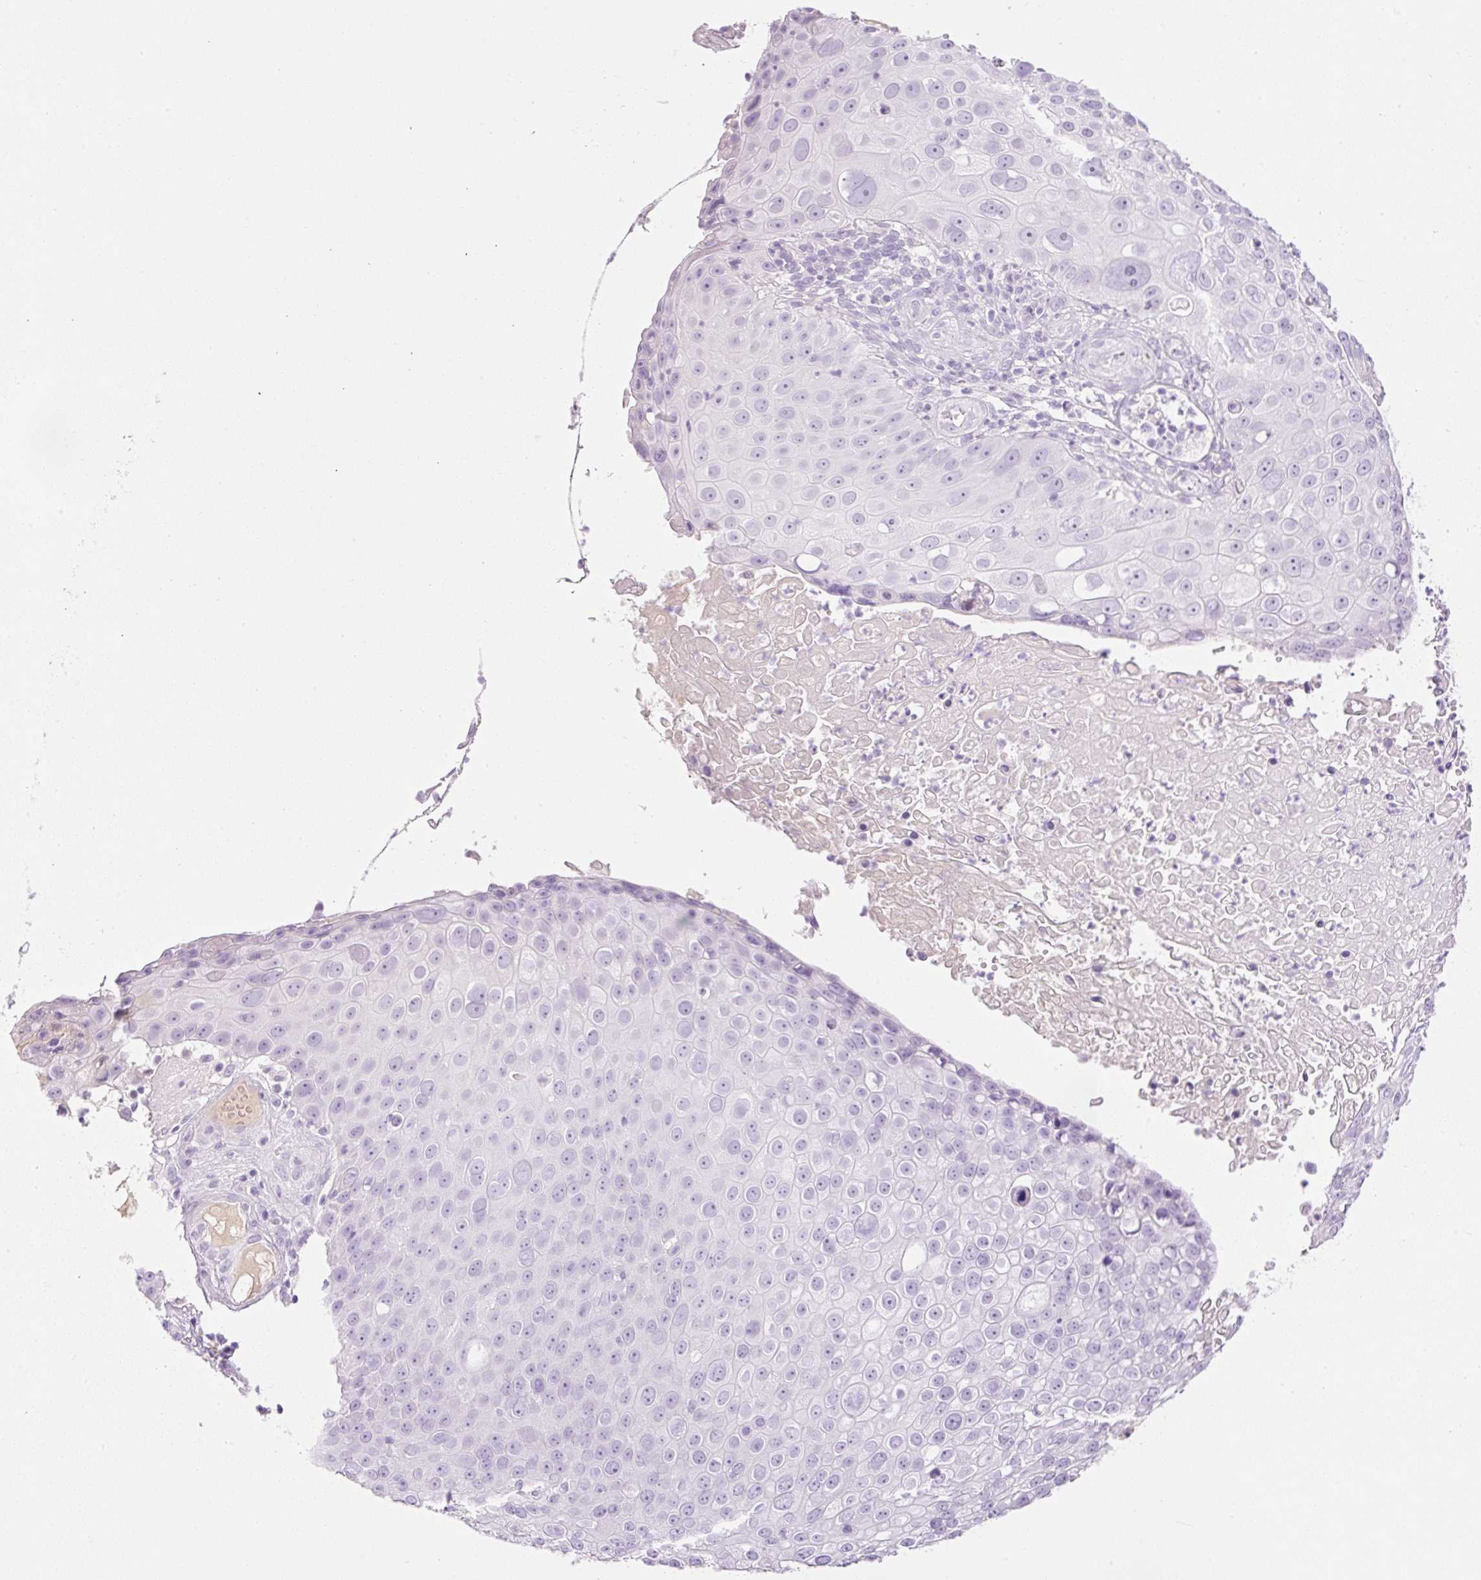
{"staining": {"intensity": "negative", "quantity": "none", "location": "none"}, "tissue": "skin cancer", "cell_type": "Tumor cells", "image_type": "cancer", "snomed": [{"axis": "morphology", "description": "Squamous cell carcinoma, NOS"}, {"axis": "topography", "description": "Skin"}], "caption": "A micrograph of squamous cell carcinoma (skin) stained for a protein demonstrates no brown staining in tumor cells.", "gene": "PALM3", "patient": {"sex": "male", "age": 71}}